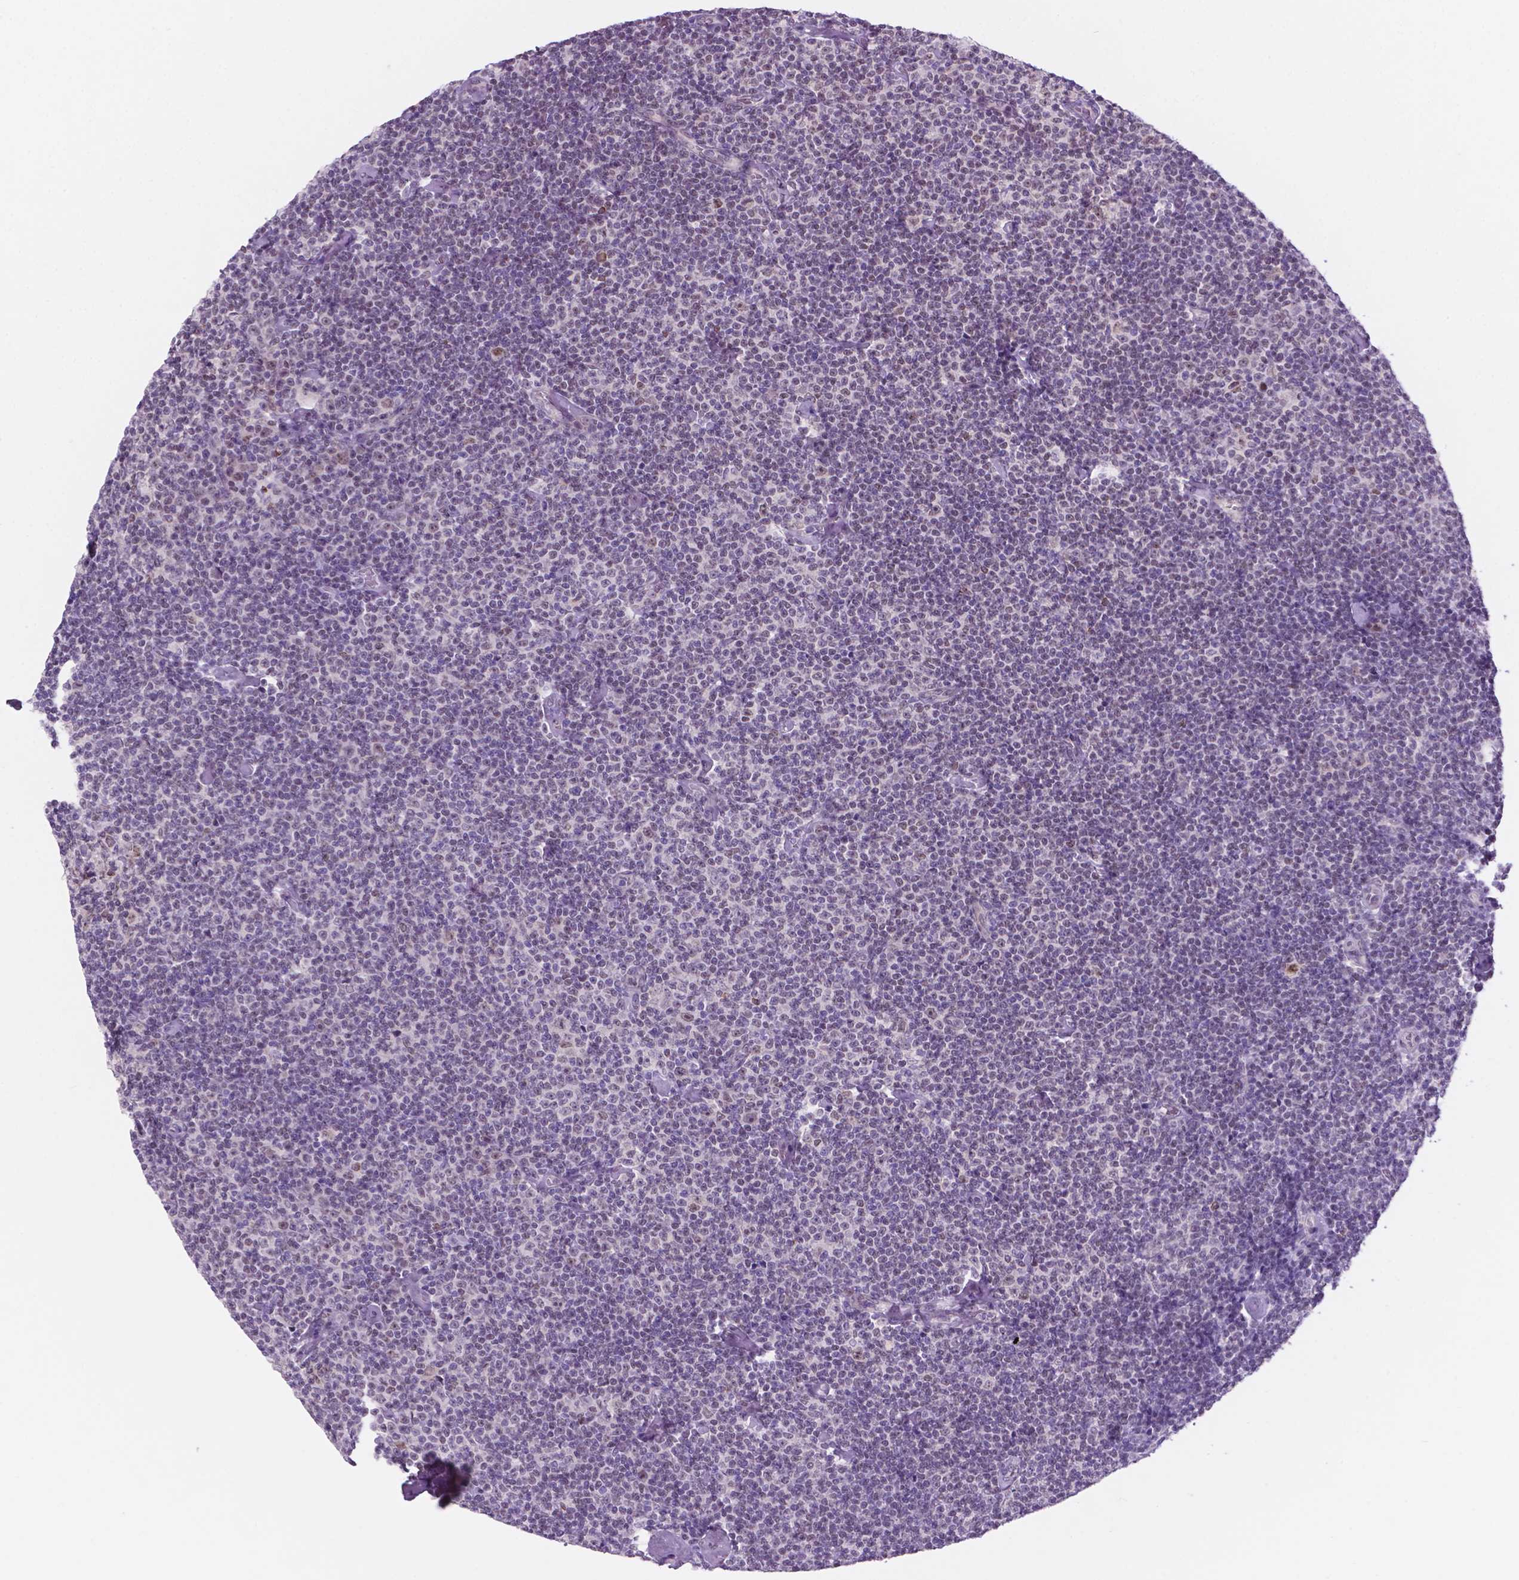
{"staining": {"intensity": "negative", "quantity": "none", "location": "none"}, "tissue": "lymphoma", "cell_type": "Tumor cells", "image_type": "cancer", "snomed": [{"axis": "morphology", "description": "Malignant lymphoma, non-Hodgkin's type, Low grade"}, {"axis": "topography", "description": "Lymph node"}], "caption": "DAB immunohistochemical staining of malignant lymphoma, non-Hodgkin's type (low-grade) demonstrates no significant positivity in tumor cells.", "gene": "FAM50B", "patient": {"sex": "male", "age": 81}}